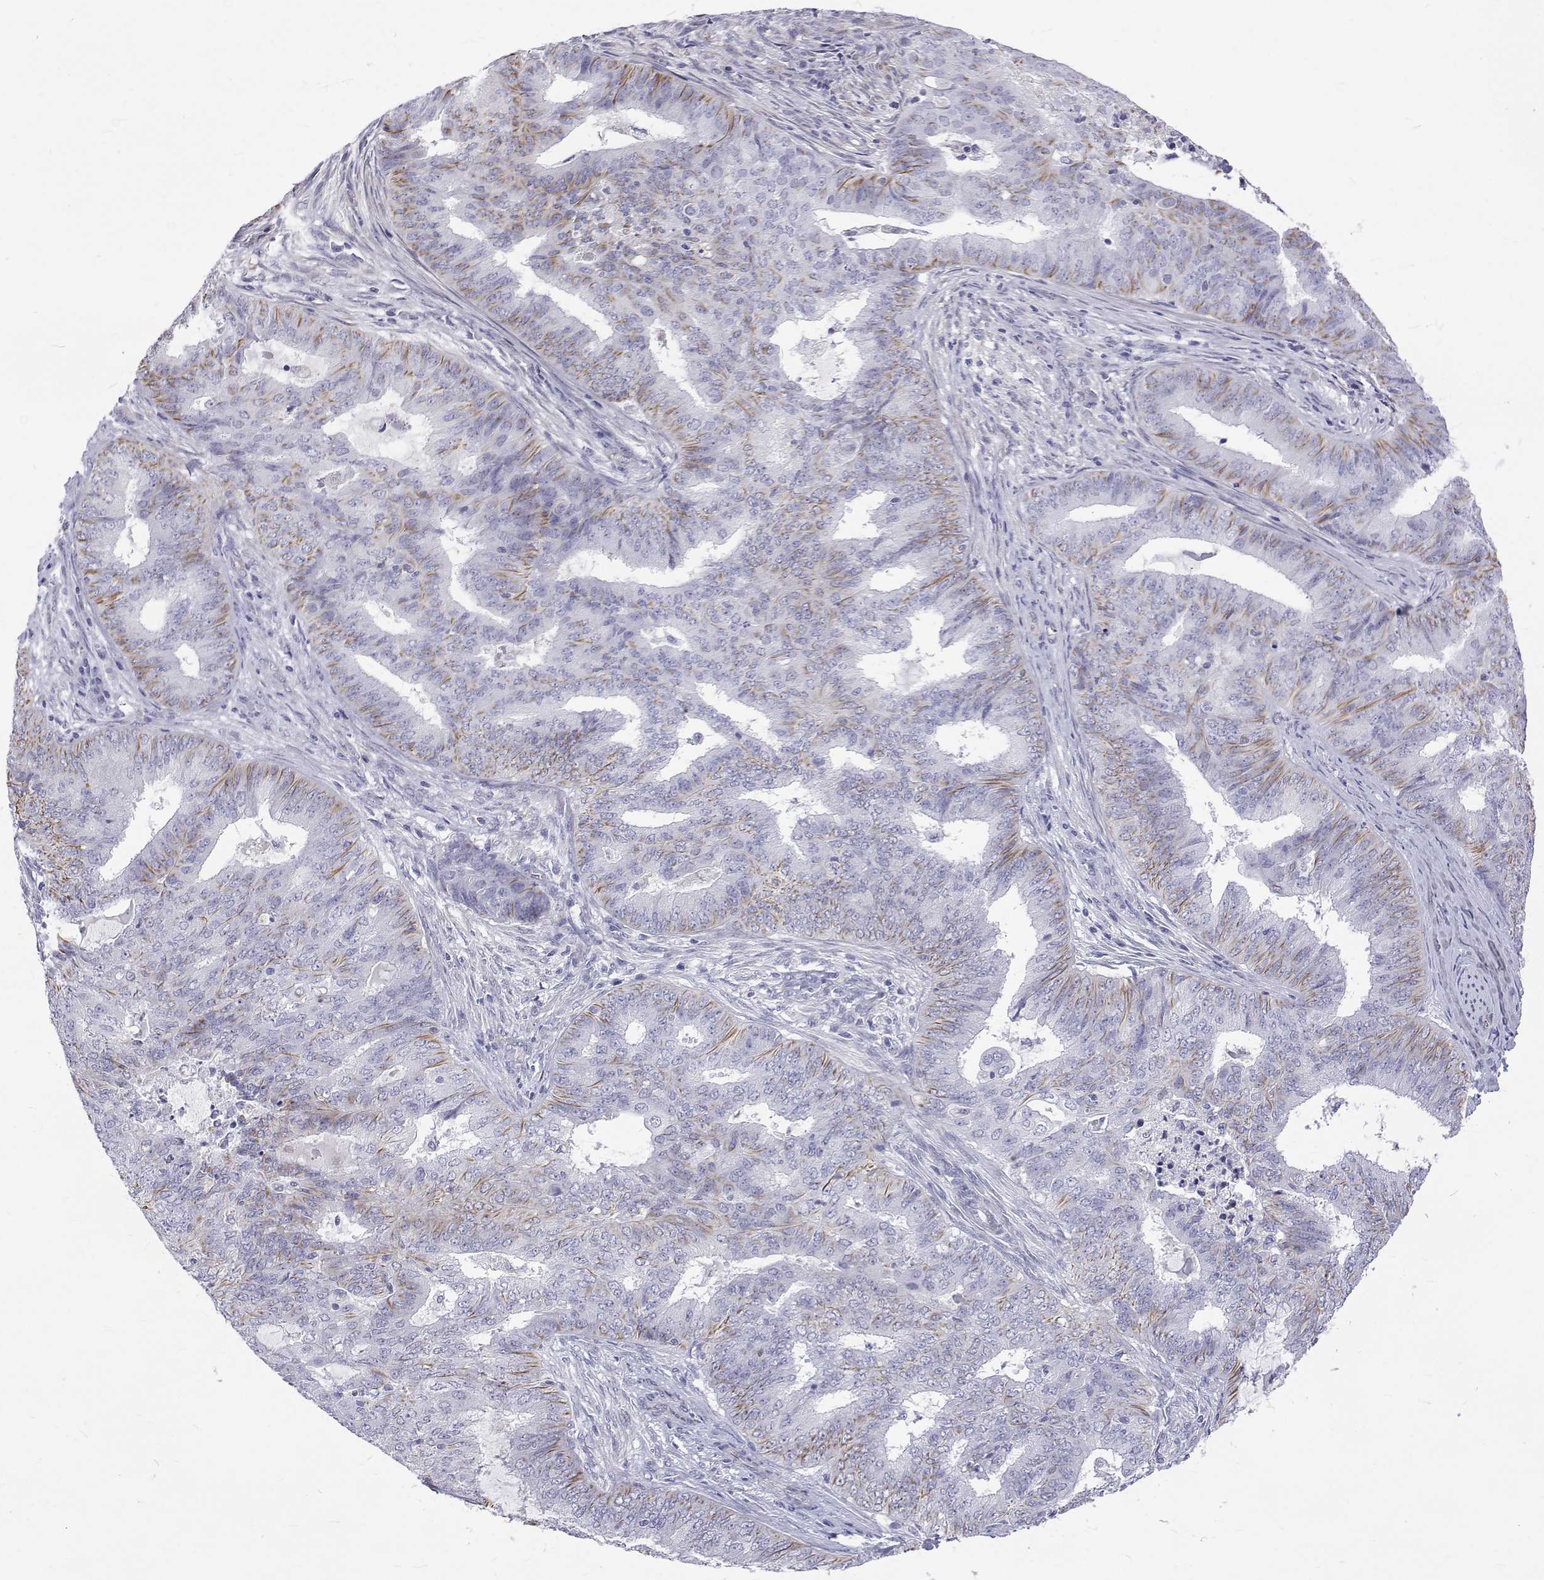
{"staining": {"intensity": "moderate", "quantity": "<25%", "location": "cytoplasmic/membranous"}, "tissue": "endometrial cancer", "cell_type": "Tumor cells", "image_type": "cancer", "snomed": [{"axis": "morphology", "description": "Adenocarcinoma, NOS"}, {"axis": "topography", "description": "Endometrium"}], "caption": "DAB (3,3'-diaminobenzidine) immunohistochemical staining of endometrial cancer (adenocarcinoma) exhibits moderate cytoplasmic/membranous protein expression in approximately <25% of tumor cells.", "gene": "OPRPN", "patient": {"sex": "female", "age": 62}}